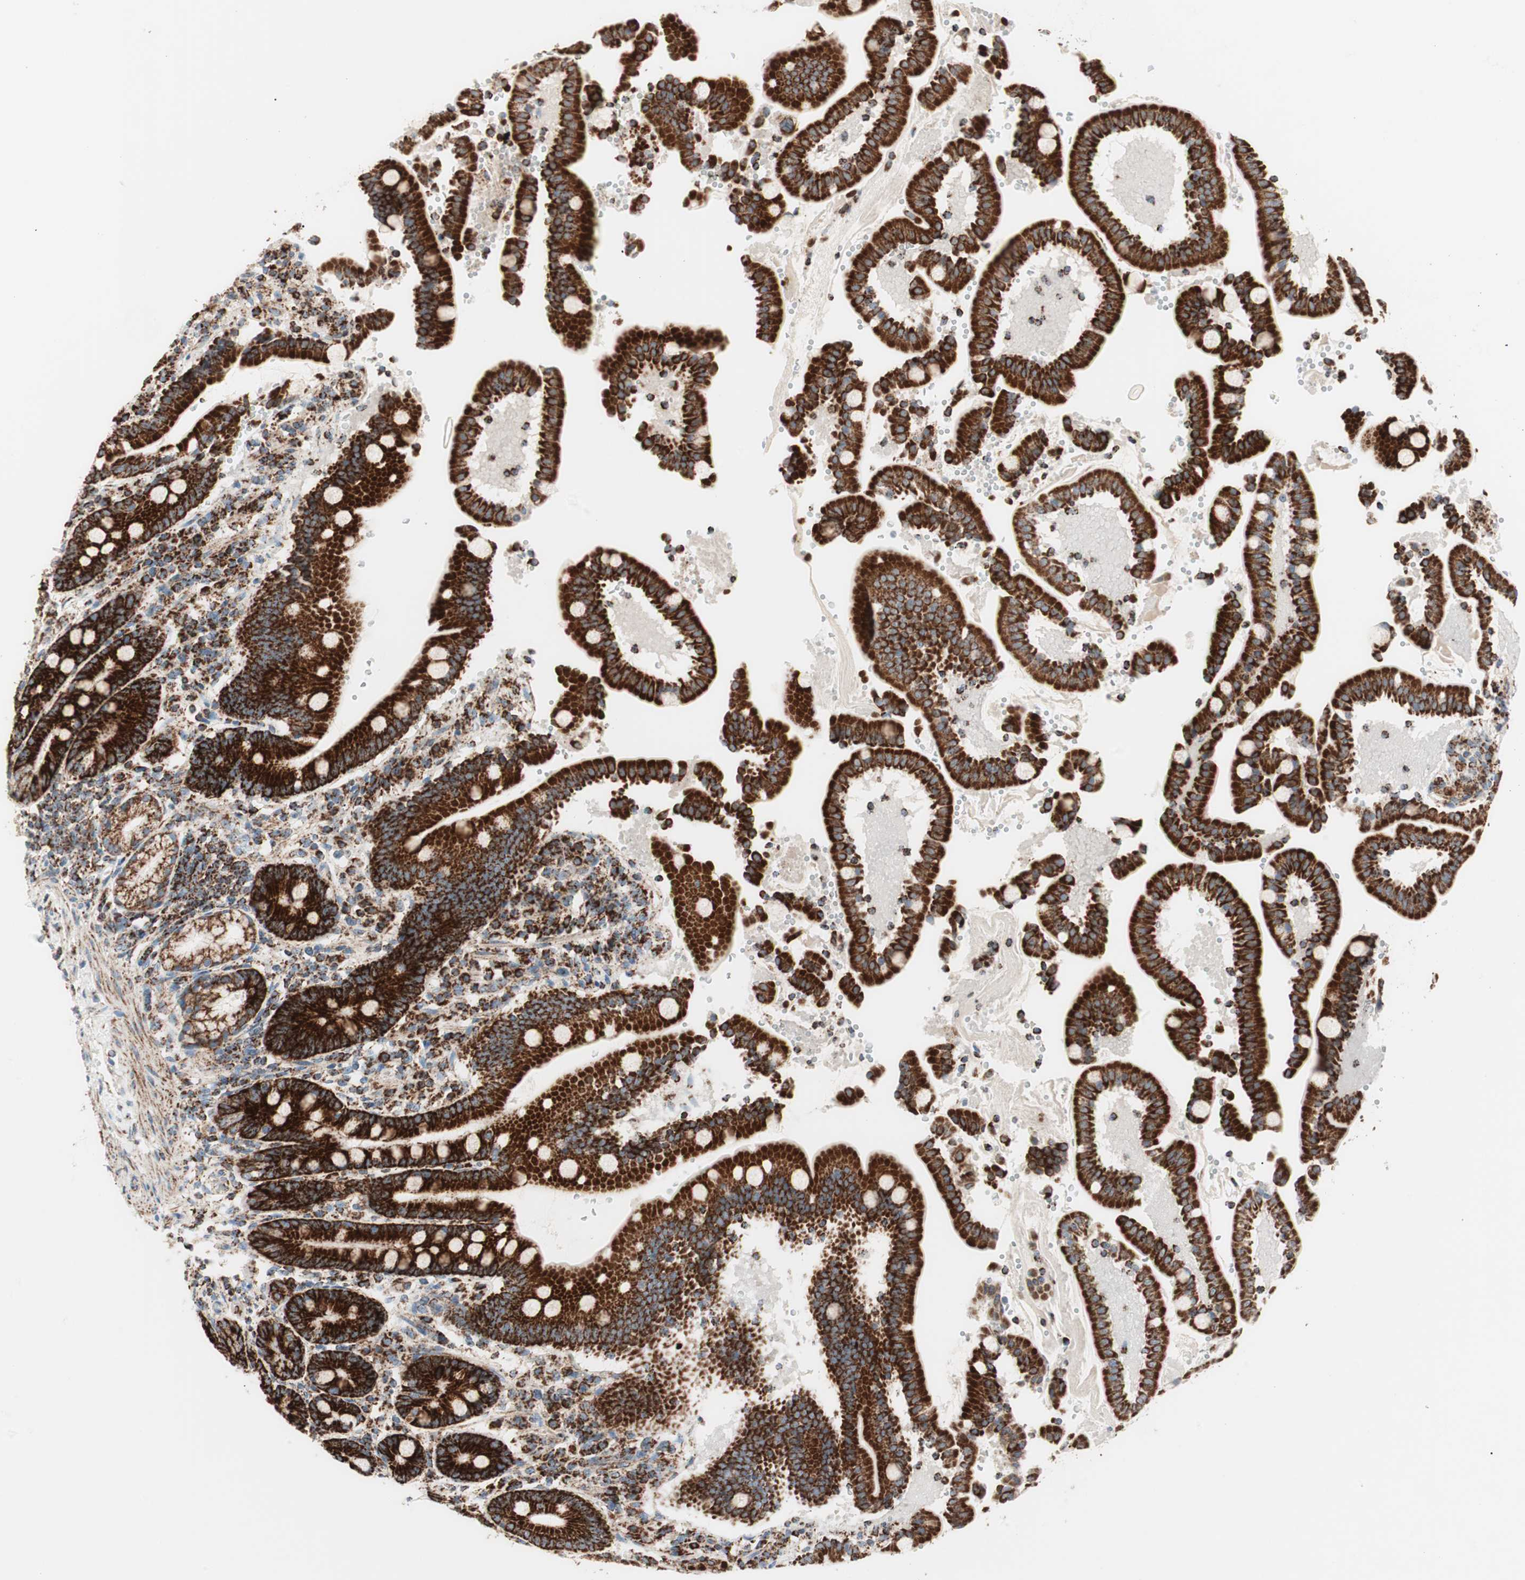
{"staining": {"intensity": "strong", "quantity": ">75%", "location": "cytoplasmic/membranous"}, "tissue": "duodenum", "cell_type": "Glandular cells", "image_type": "normal", "snomed": [{"axis": "morphology", "description": "Normal tissue, NOS"}, {"axis": "topography", "description": "Small intestine, NOS"}], "caption": "The histopathology image demonstrates immunohistochemical staining of benign duodenum. There is strong cytoplasmic/membranous staining is identified in approximately >75% of glandular cells.", "gene": "TOMM20", "patient": {"sex": "female", "age": 71}}